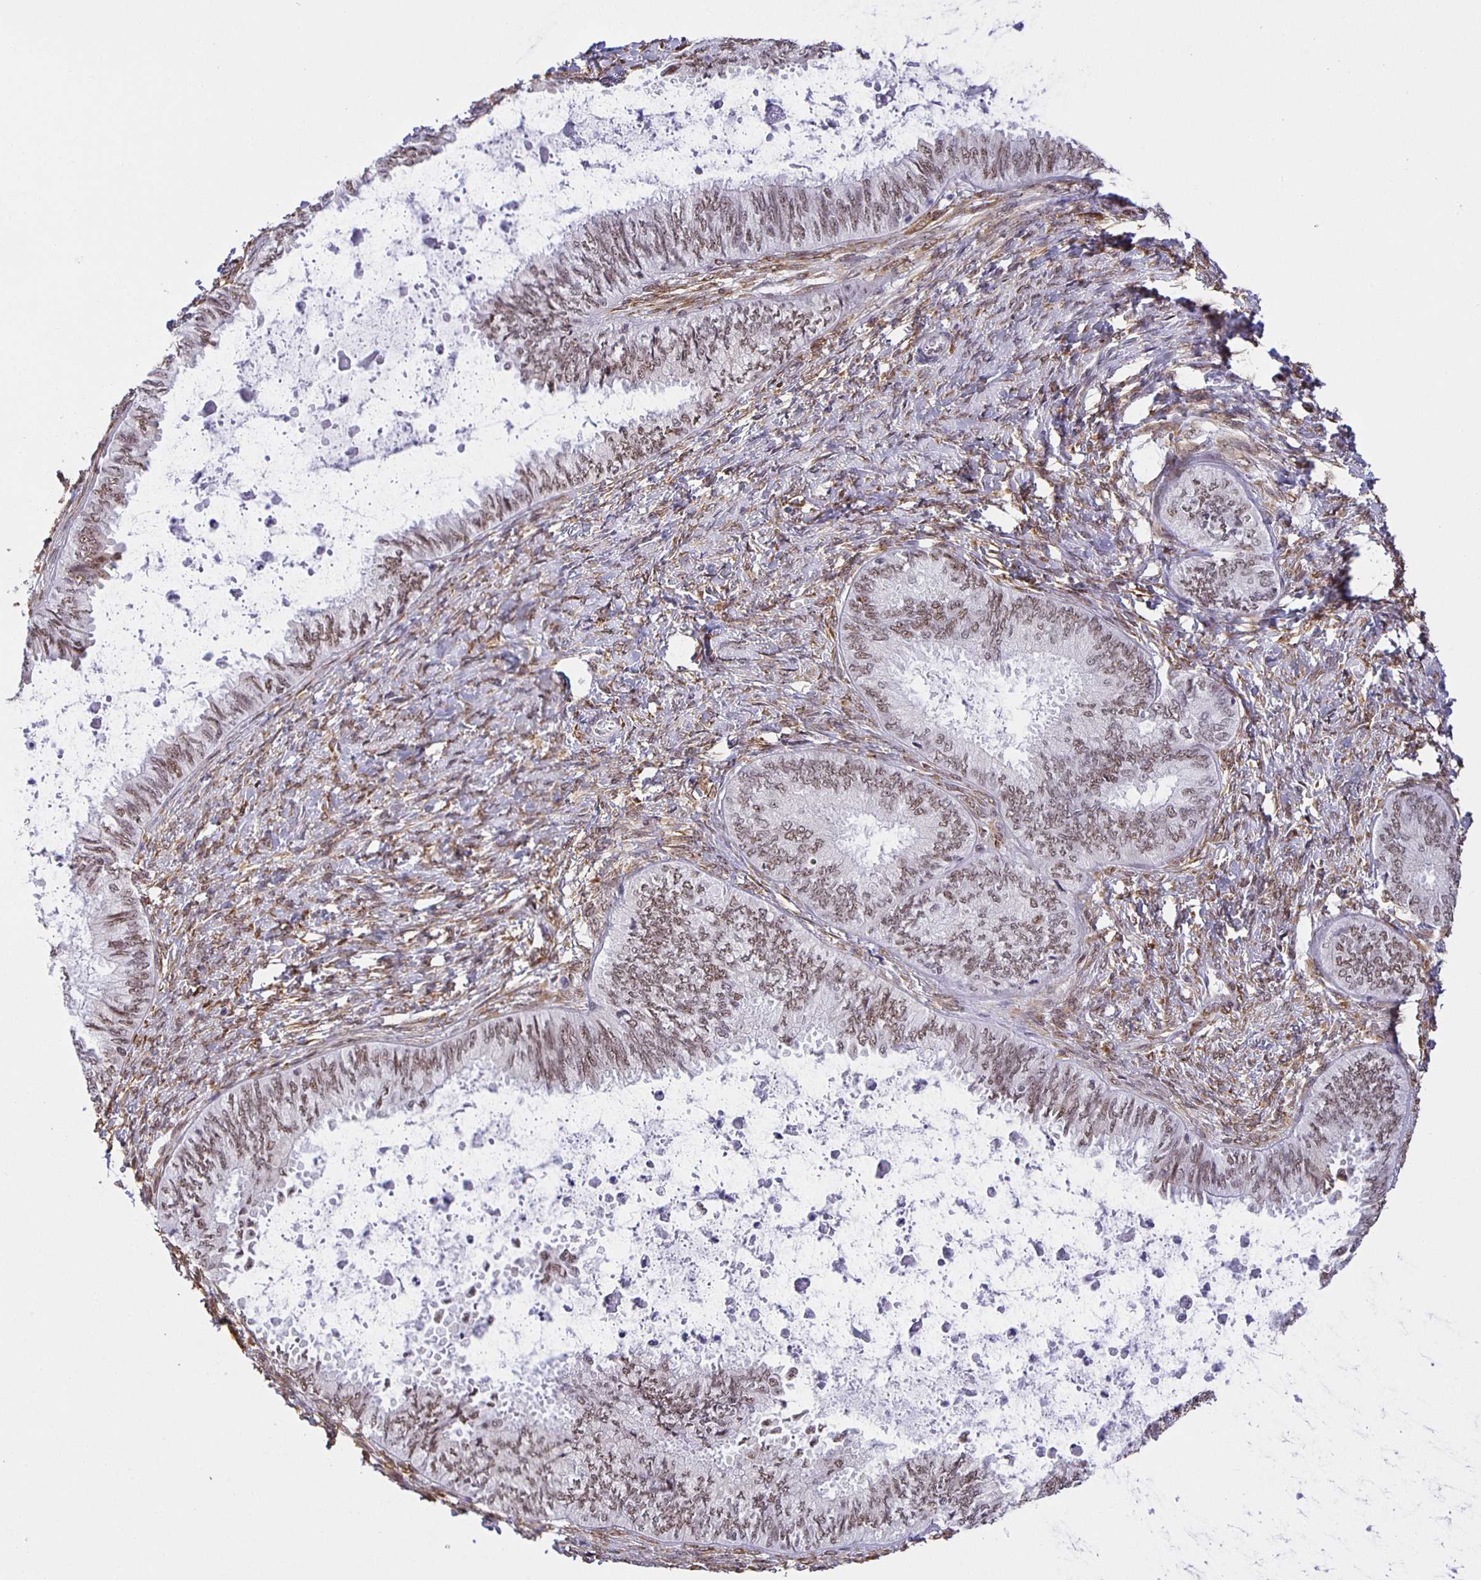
{"staining": {"intensity": "moderate", "quantity": ">75%", "location": "nuclear"}, "tissue": "ovarian cancer", "cell_type": "Tumor cells", "image_type": "cancer", "snomed": [{"axis": "morphology", "description": "Carcinoma, endometroid"}, {"axis": "topography", "description": "Ovary"}], "caption": "DAB immunohistochemical staining of ovarian cancer demonstrates moderate nuclear protein staining in approximately >75% of tumor cells.", "gene": "ZRANB2", "patient": {"sex": "female", "age": 70}}